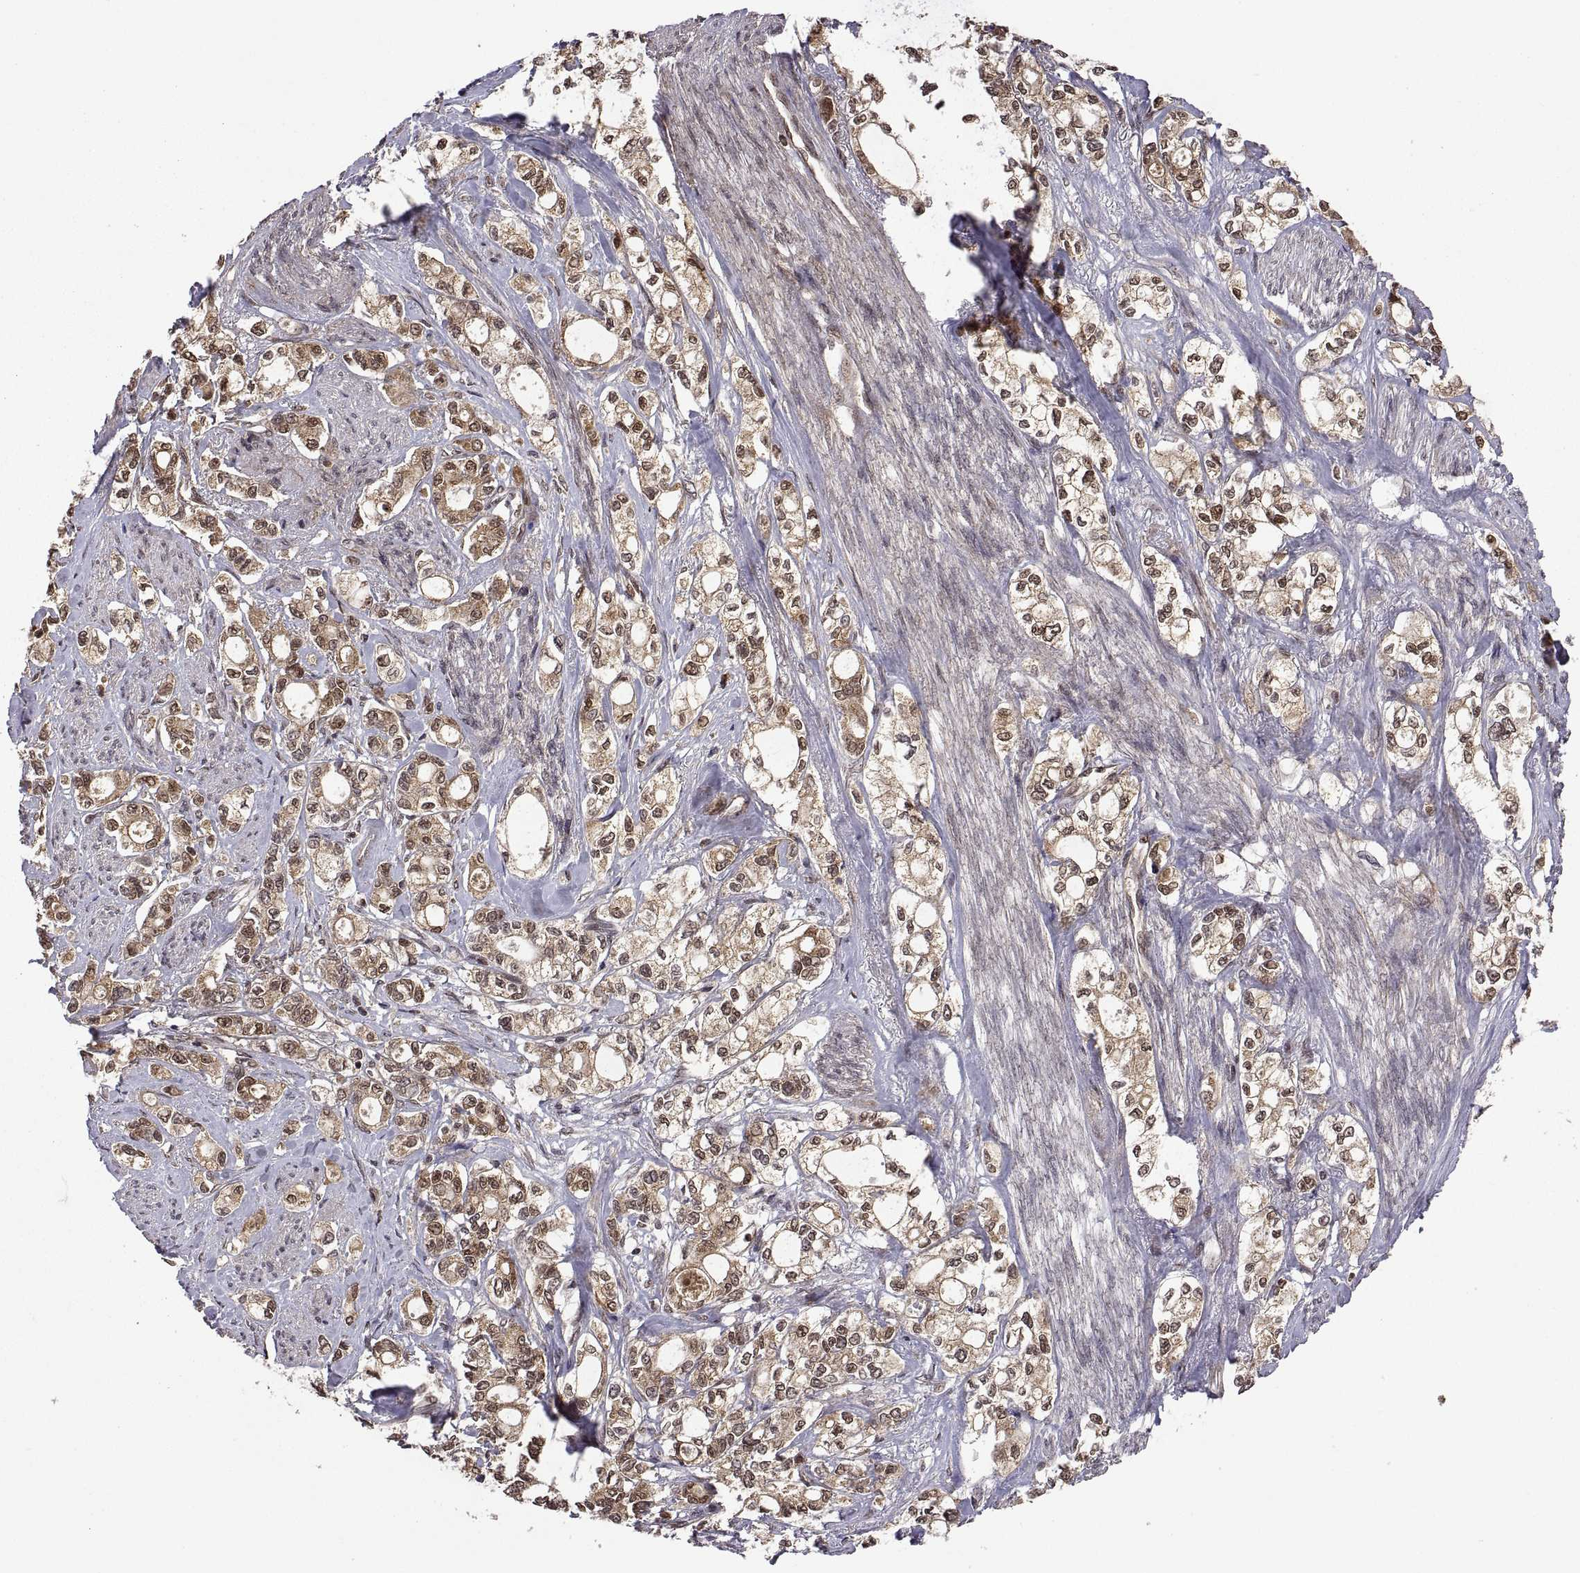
{"staining": {"intensity": "moderate", "quantity": ">75%", "location": "cytoplasmic/membranous"}, "tissue": "stomach cancer", "cell_type": "Tumor cells", "image_type": "cancer", "snomed": [{"axis": "morphology", "description": "Adenocarcinoma, NOS"}, {"axis": "topography", "description": "Stomach"}], "caption": "IHC image of neoplastic tissue: human adenocarcinoma (stomach) stained using IHC shows medium levels of moderate protein expression localized specifically in the cytoplasmic/membranous of tumor cells, appearing as a cytoplasmic/membranous brown color.", "gene": "ZNRF2", "patient": {"sex": "male", "age": 63}}